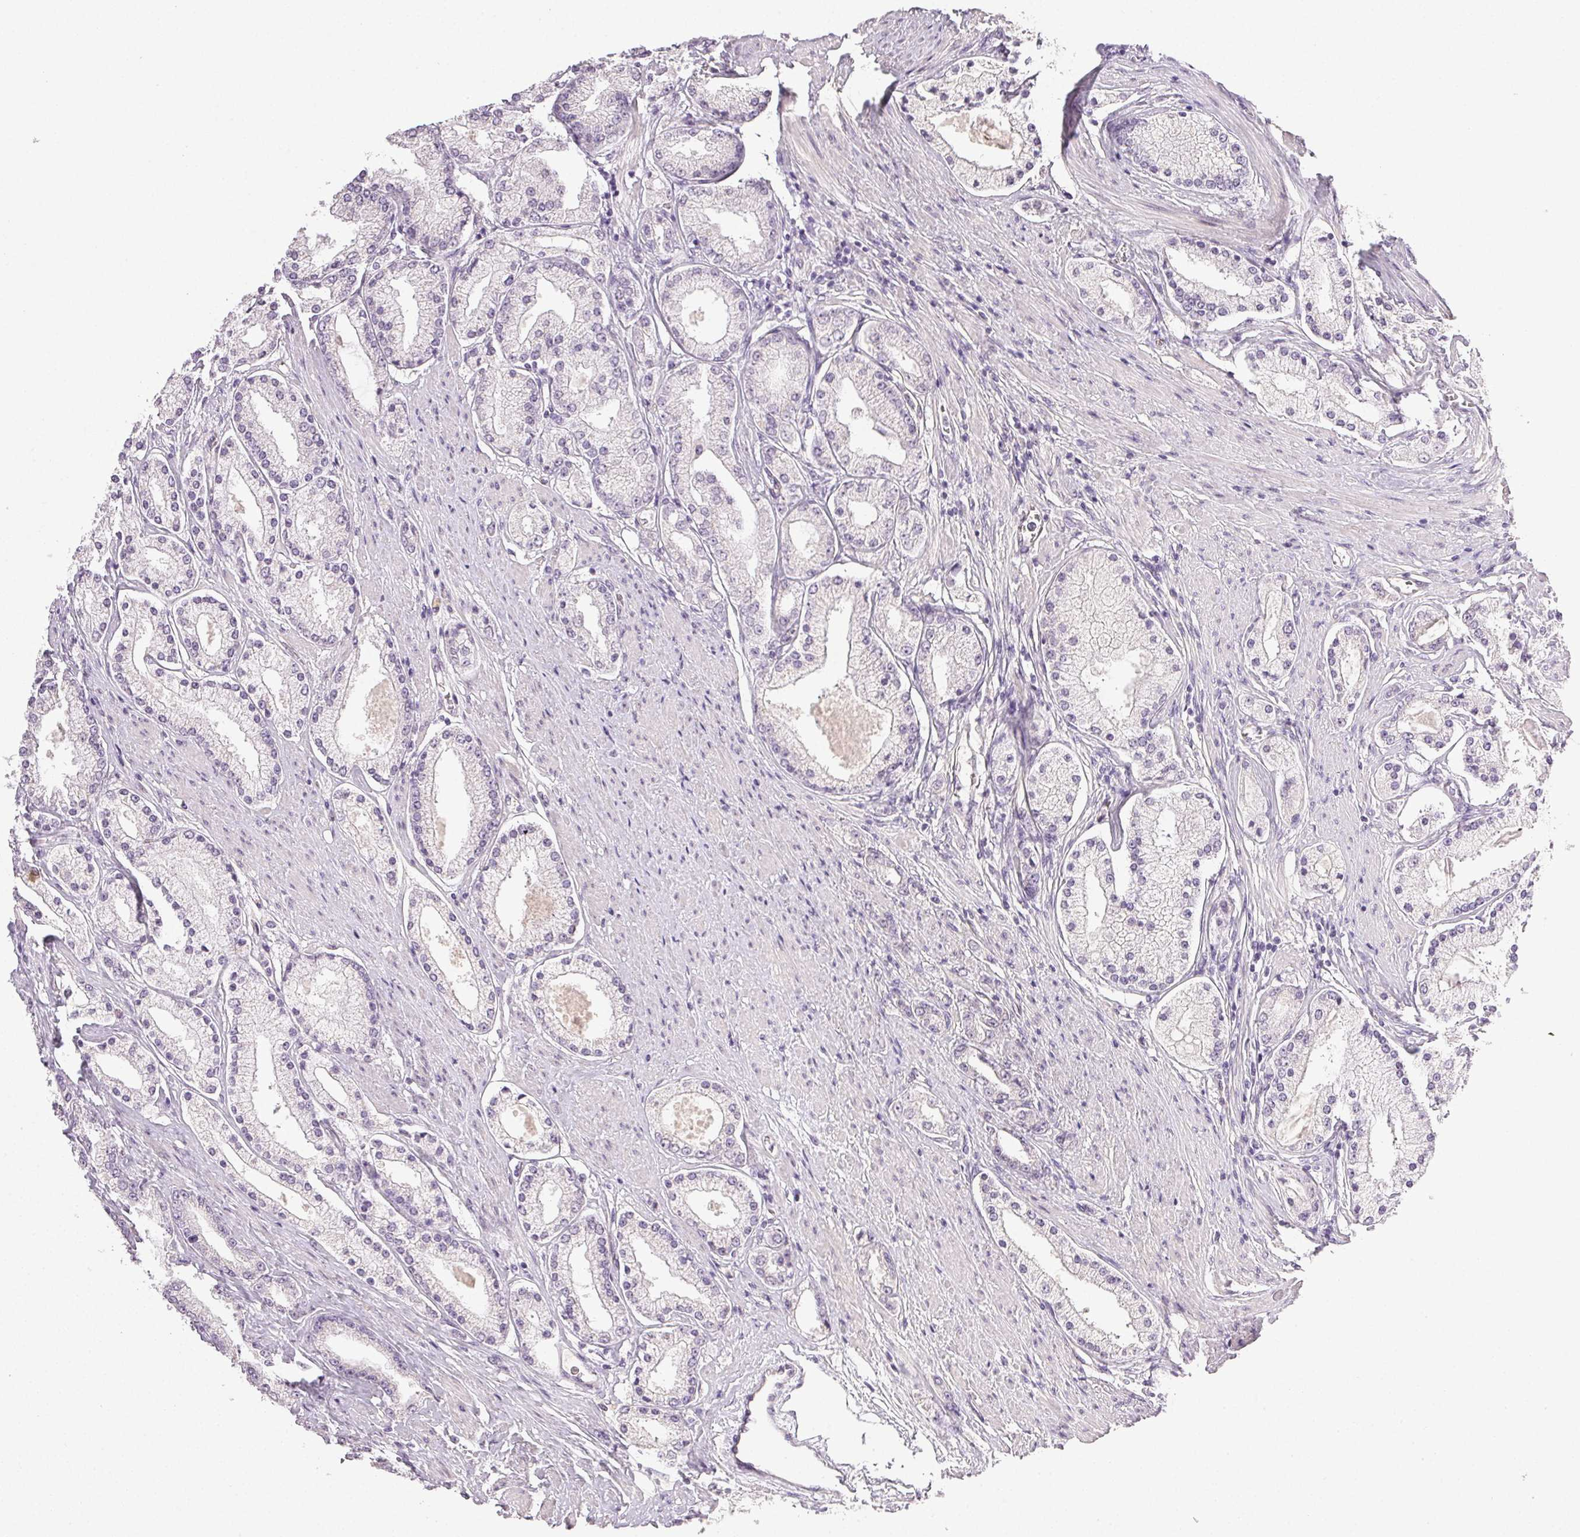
{"staining": {"intensity": "negative", "quantity": "none", "location": "none"}, "tissue": "prostate cancer", "cell_type": "Tumor cells", "image_type": "cancer", "snomed": [{"axis": "morphology", "description": "Adenocarcinoma, High grade"}, {"axis": "topography", "description": "Prostate"}], "caption": "Prostate cancer was stained to show a protein in brown. There is no significant staining in tumor cells.", "gene": "PLCB1", "patient": {"sex": "male", "age": 67}}